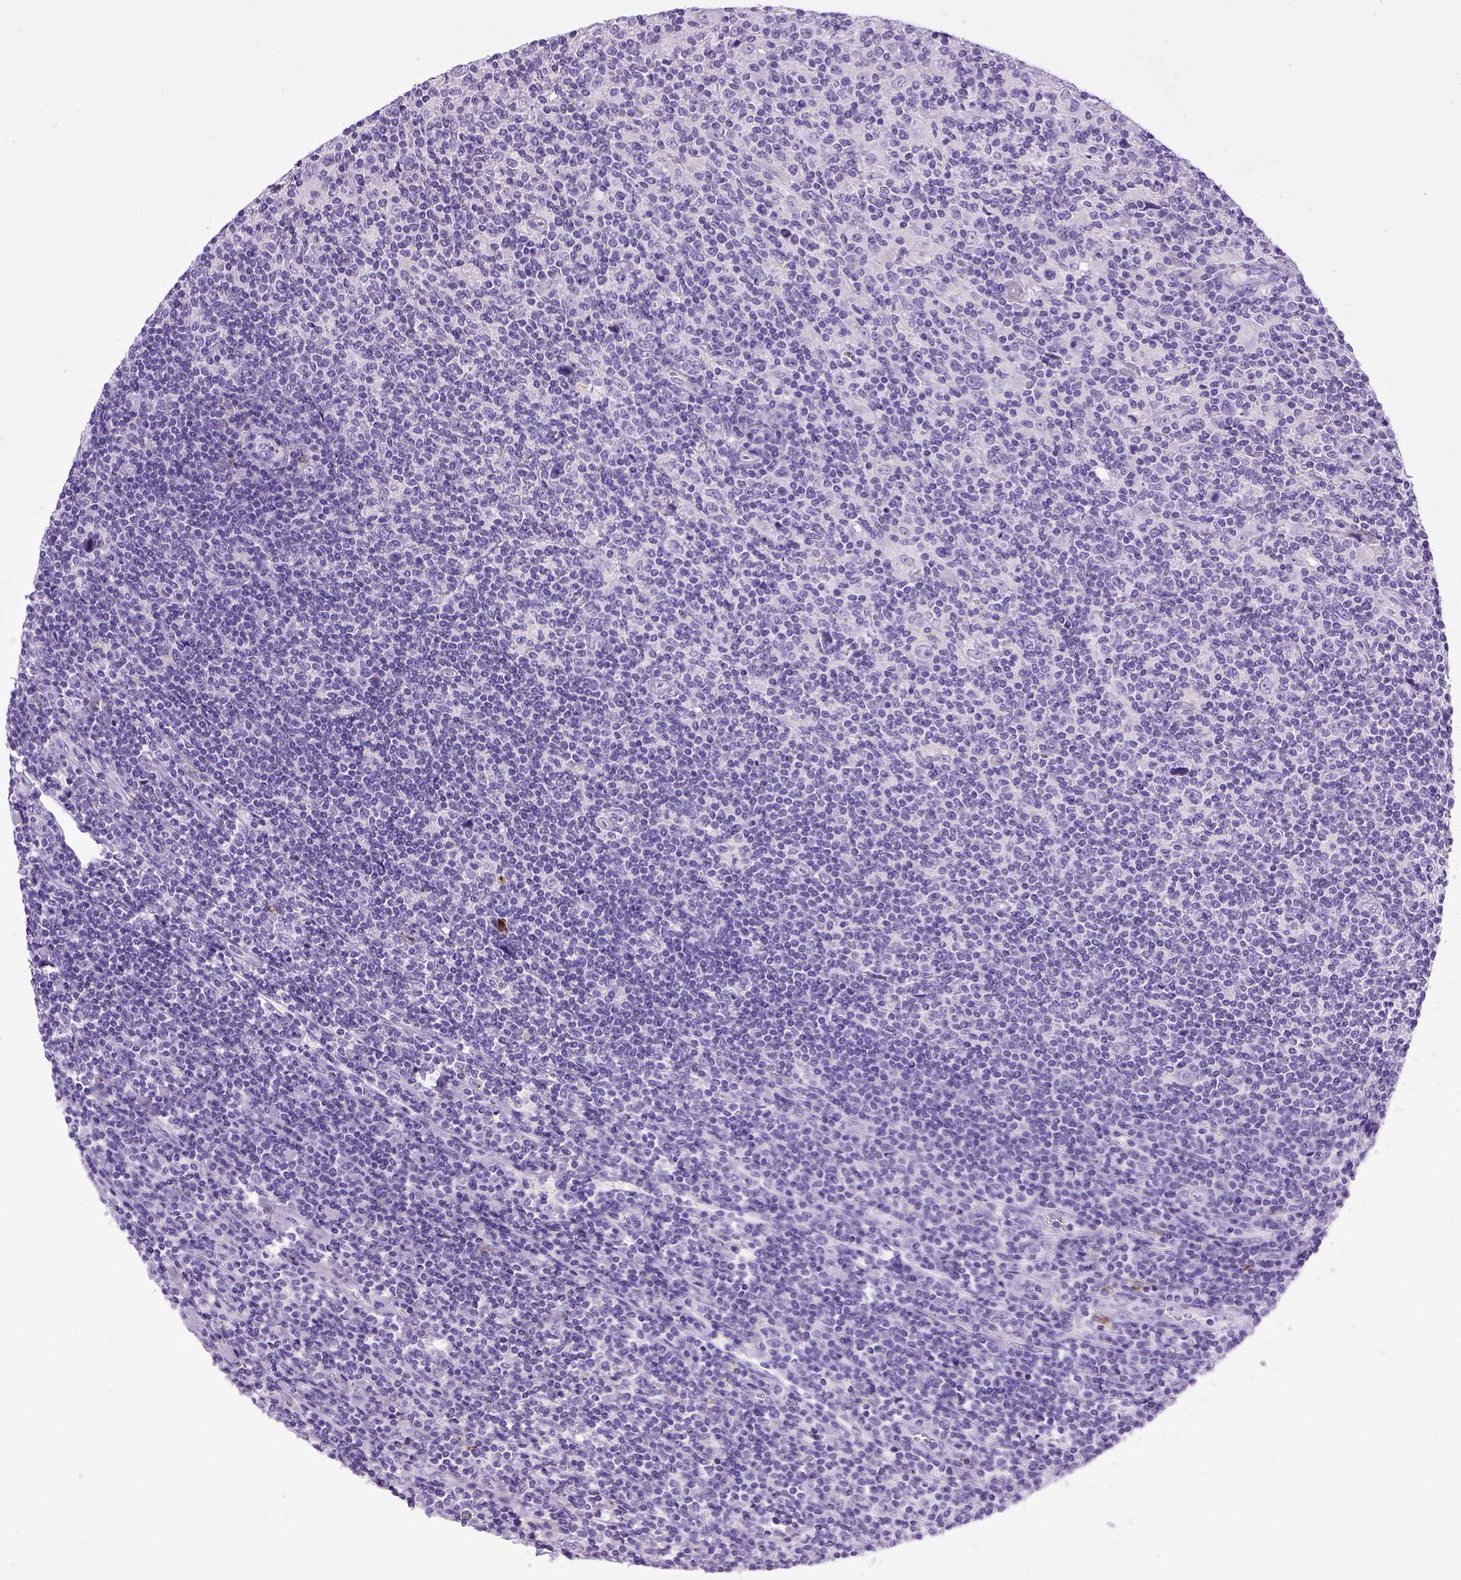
{"staining": {"intensity": "negative", "quantity": "none", "location": "none"}, "tissue": "lymphoma", "cell_type": "Tumor cells", "image_type": "cancer", "snomed": [{"axis": "morphology", "description": "Hodgkin's disease, NOS"}, {"axis": "topography", "description": "Lymph node"}], "caption": "High power microscopy image of an IHC micrograph of lymphoma, revealing no significant staining in tumor cells. (Immunohistochemistry, brightfield microscopy, high magnification).", "gene": "CDH1", "patient": {"sex": "male", "age": 40}}